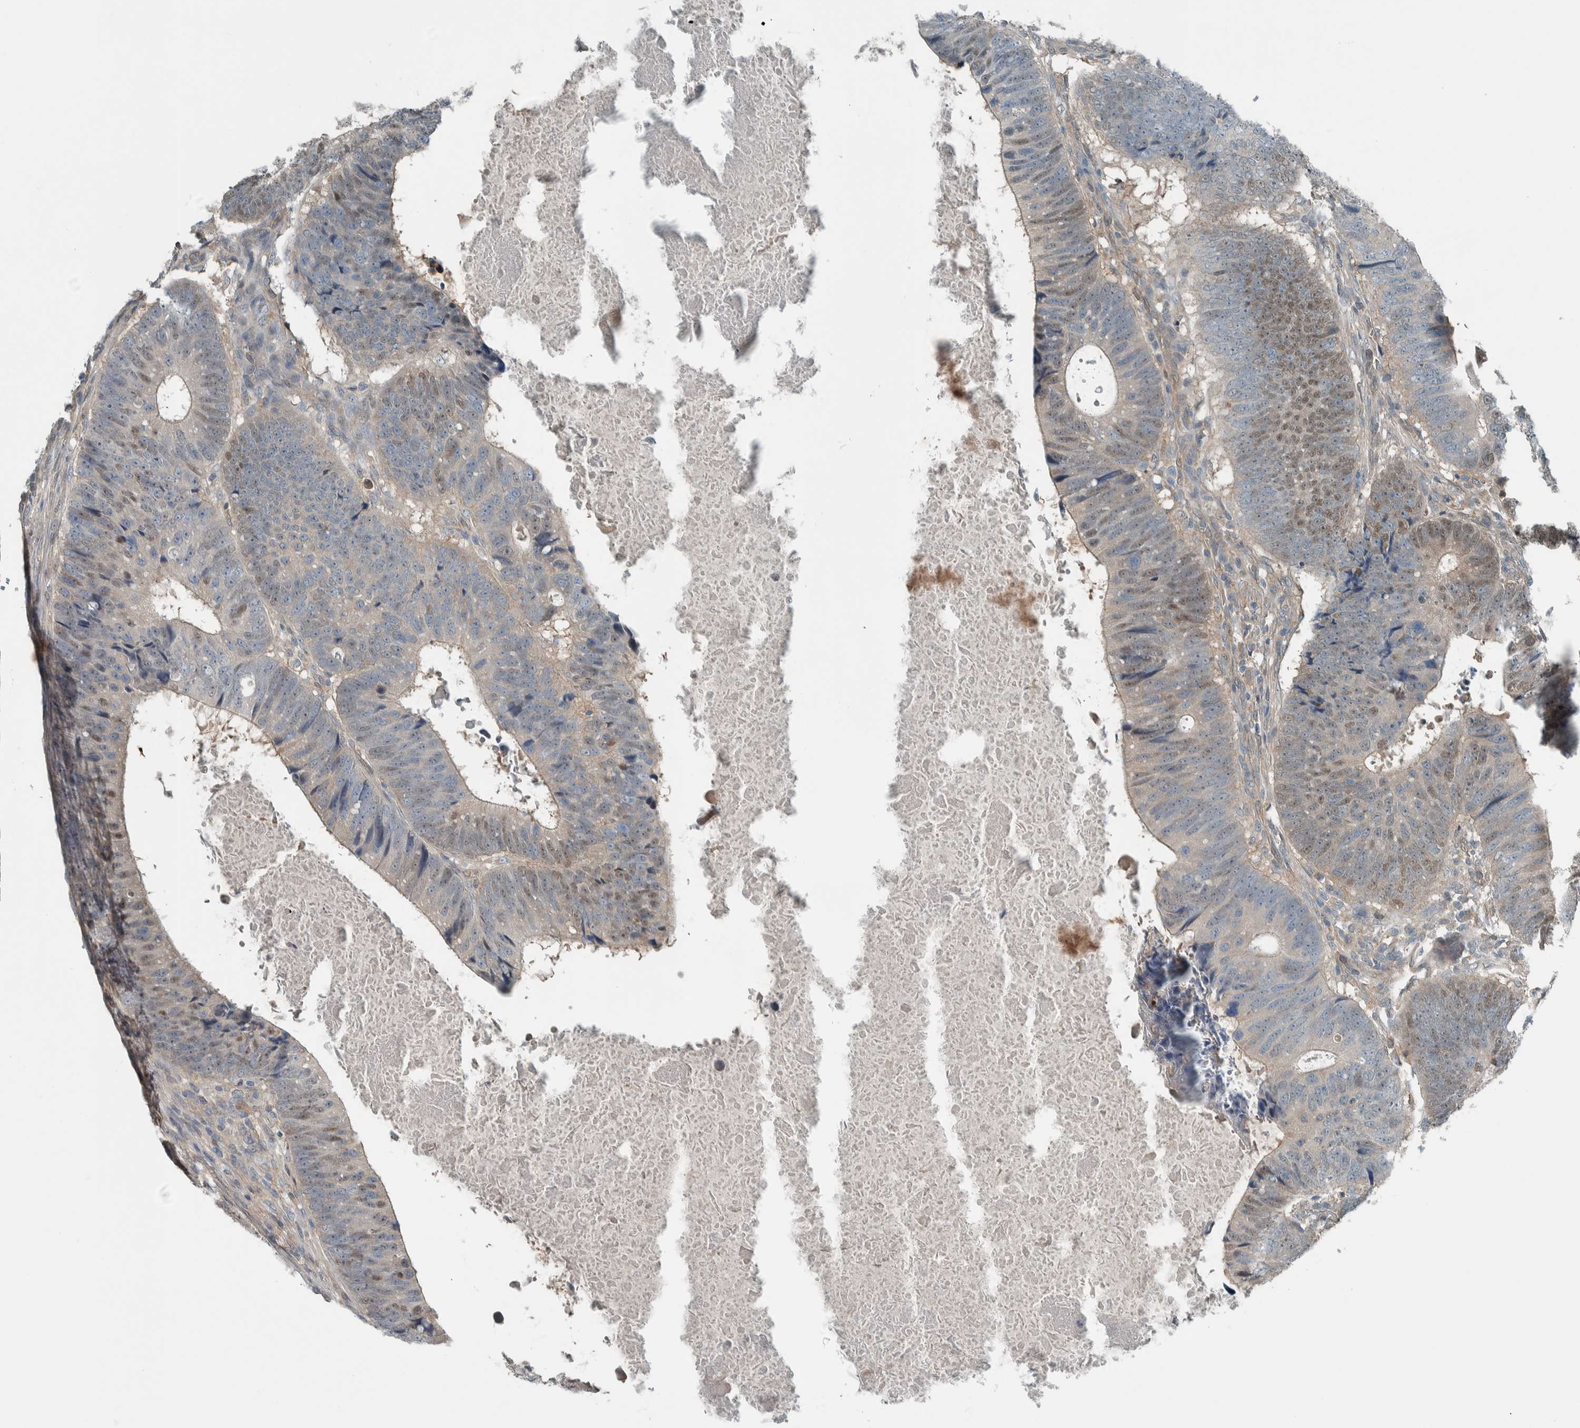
{"staining": {"intensity": "weak", "quantity": "25%-75%", "location": "cytoplasmic/membranous,nuclear"}, "tissue": "colorectal cancer", "cell_type": "Tumor cells", "image_type": "cancer", "snomed": [{"axis": "morphology", "description": "Adenocarcinoma, NOS"}, {"axis": "topography", "description": "Colon"}], "caption": "Immunohistochemistry staining of colorectal cancer, which displays low levels of weak cytoplasmic/membranous and nuclear positivity in approximately 25%-75% of tumor cells indicating weak cytoplasmic/membranous and nuclear protein staining. The staining was performed using DAB (3,3'-diaminobenzidine) (brown) for protein detection and nuclei were counterstained in hematoxylin (blue).", "gene": "ALAD", "patient": {"sex": "male", "age": 56}}